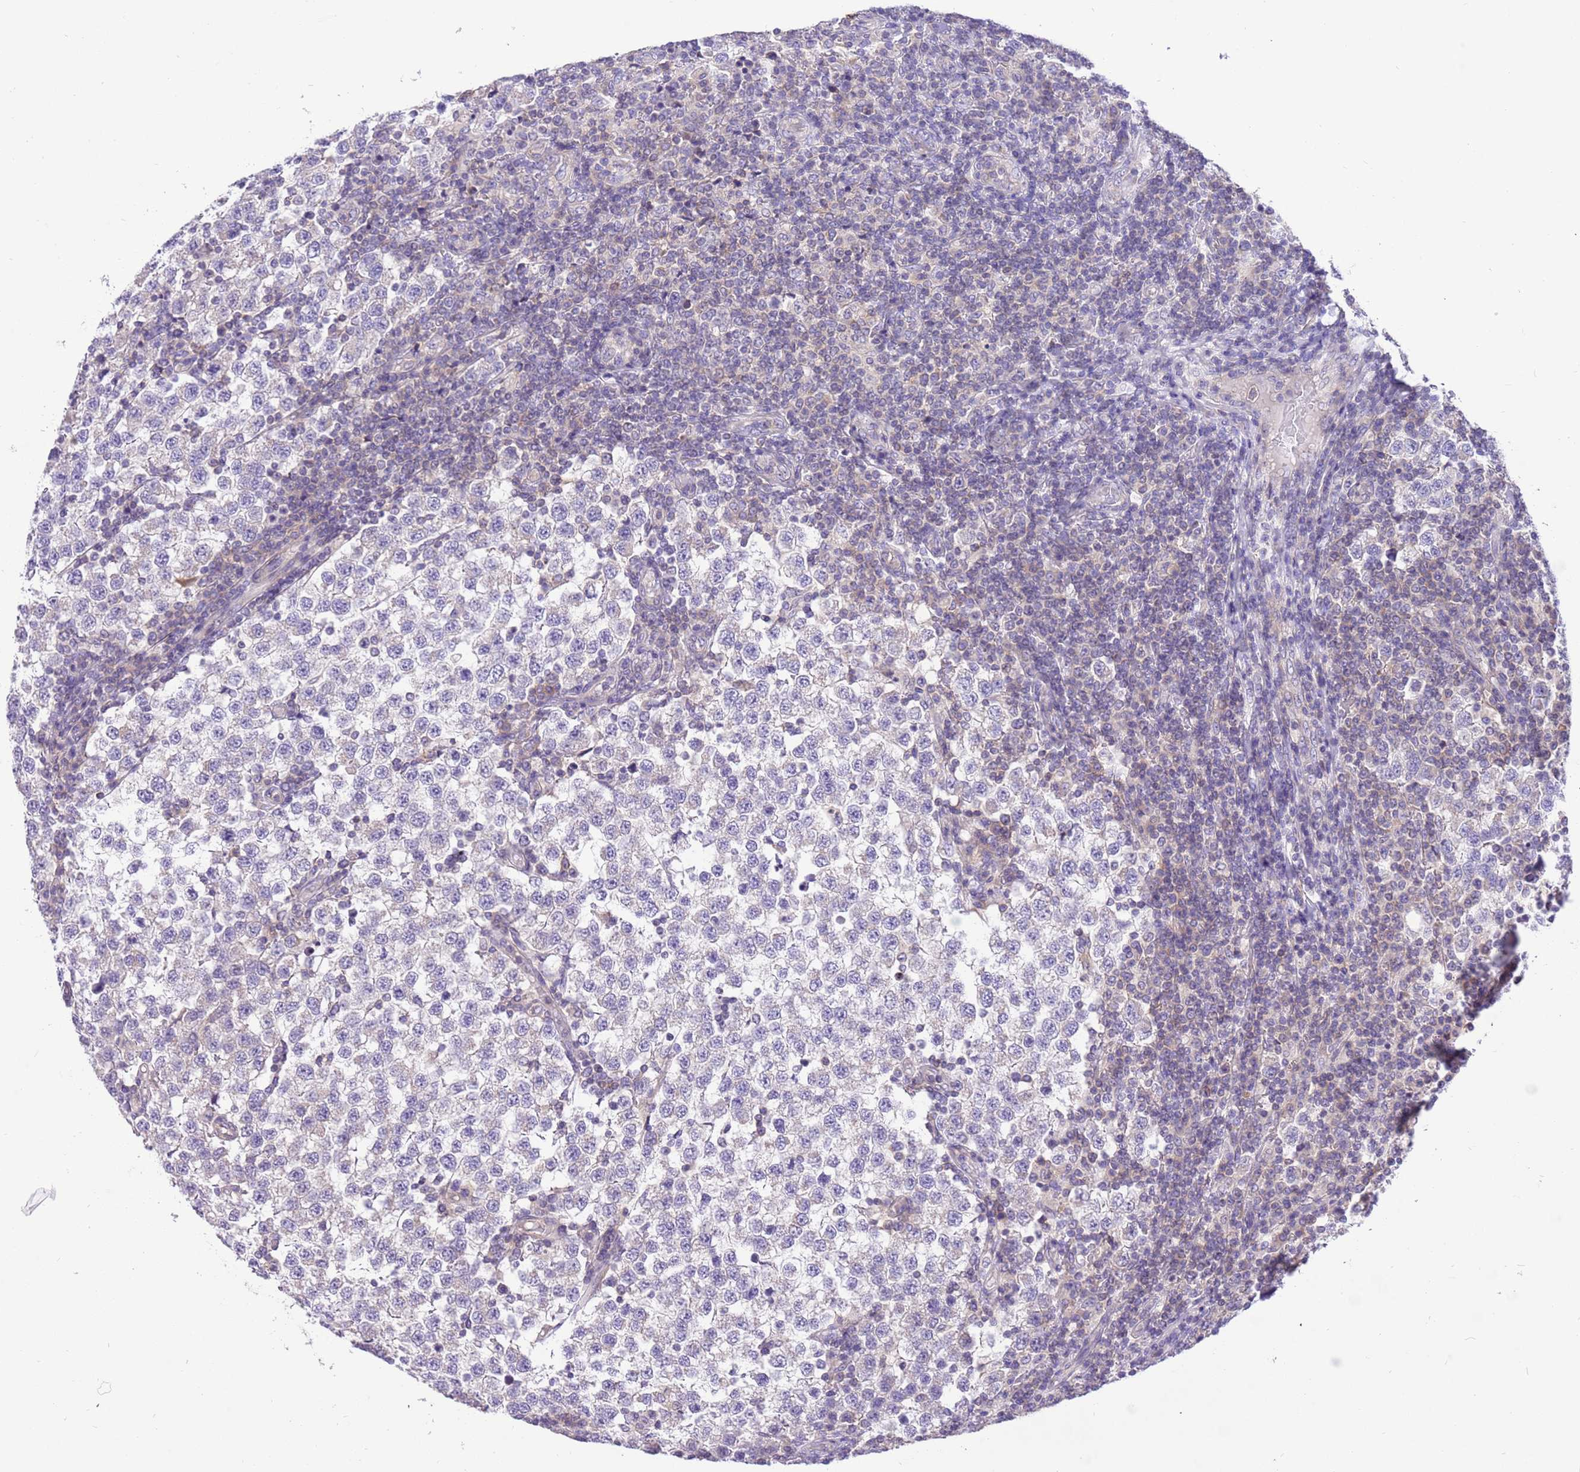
{"staining": {"intensity": "weak", "quantity": "<25%", "location": "cytoplasmic/membranous"}, "tissue": "testis cancer", "cell_type": "Tumor cells", "image_type": "cancer", "snomed": [{"axis": "morphology", "description": "Seminoma, NOS"}, {"axis": "topography", "description": "Testis"}], "caption": "Tumor cells show no significant protein positivity in testis cancer. Brightfield microscopy of immunohistochemistry stained with DAB (3,3'-diaminobenzidine) (brown) and hematoxylin (blue), captured at high magnification.", "gene": "GLCE", "patient": {"sex": "male", "age": 34}}